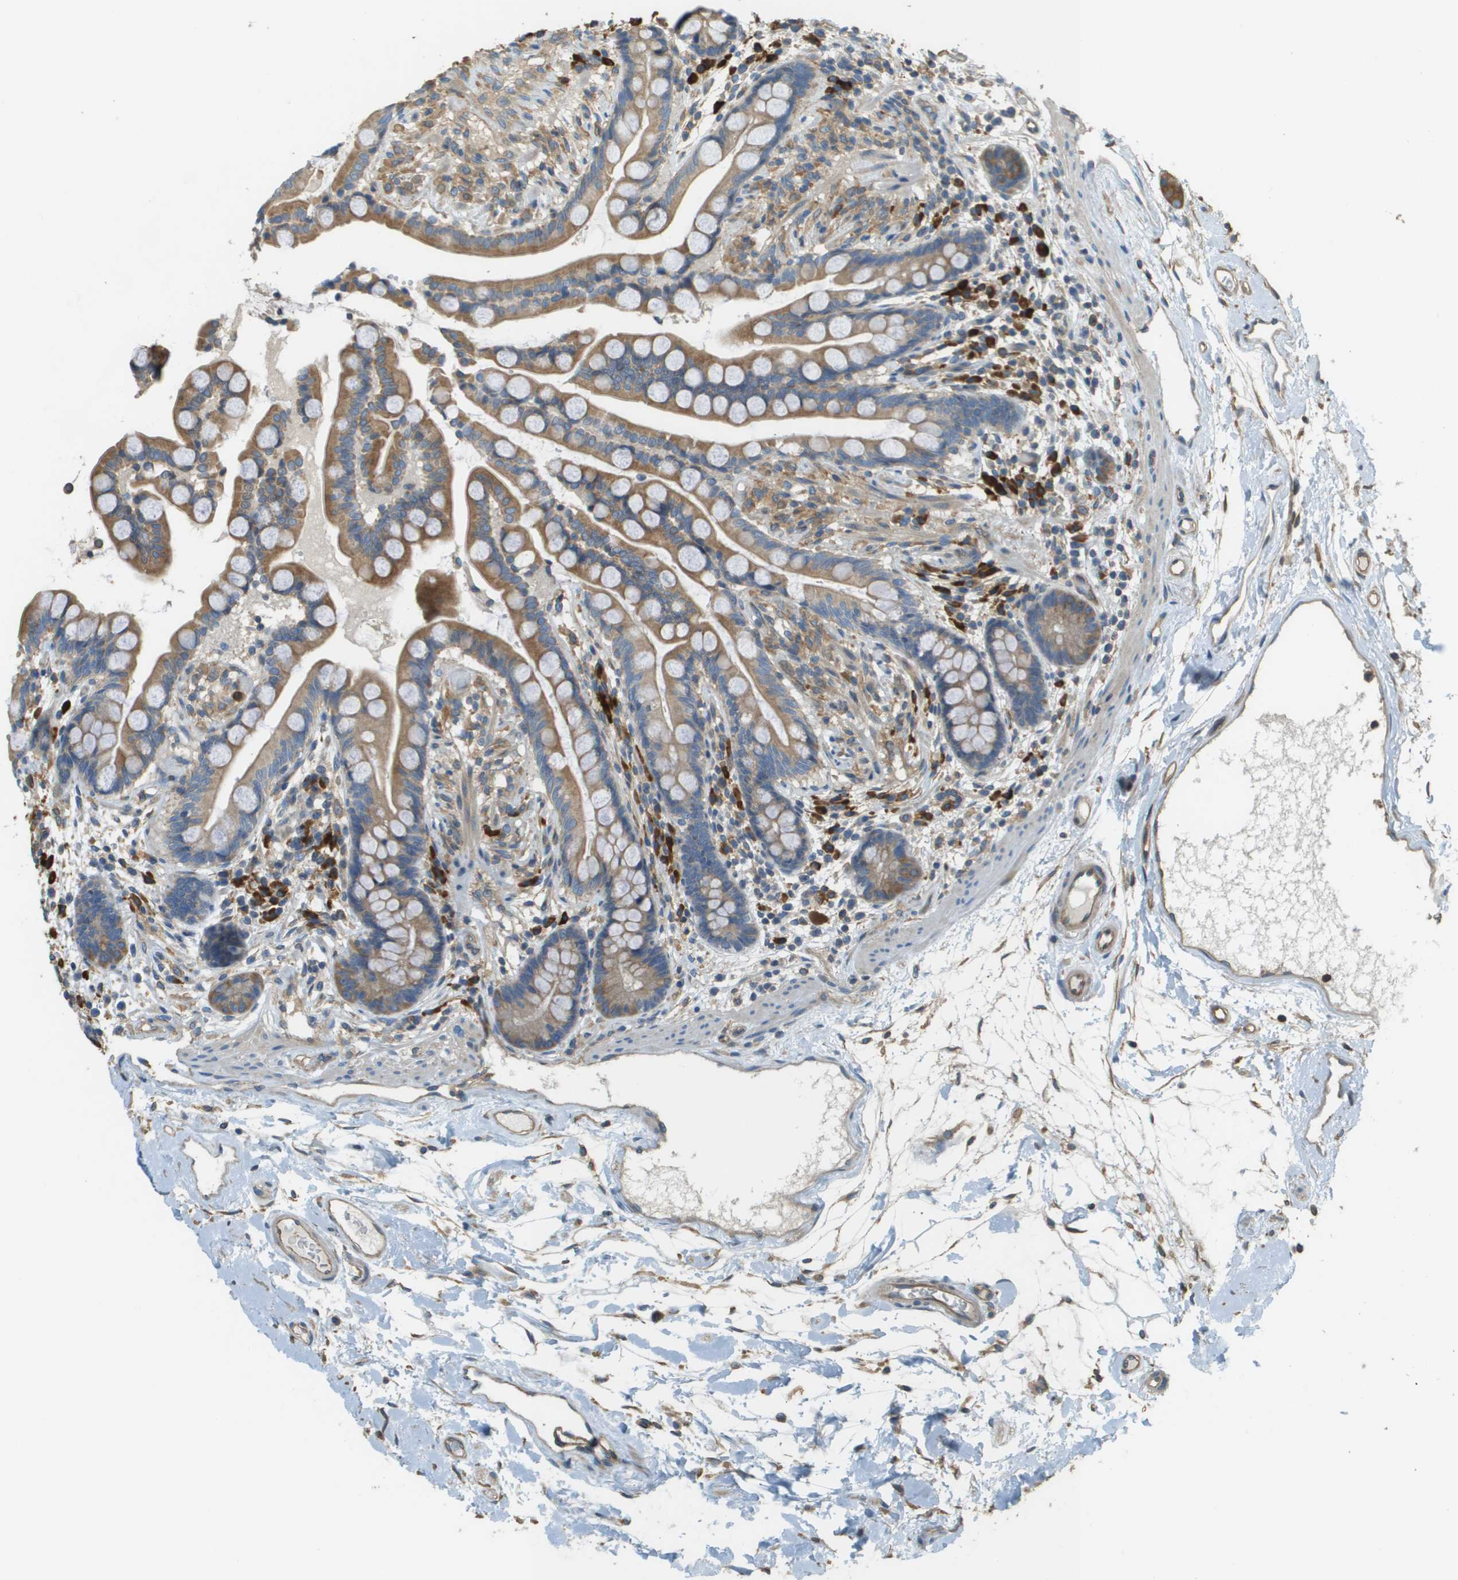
{"staining": {"intensity": "moderate", "quantity": ">75%", "location": "cytoplasmic/membranous"}, "tissue": "colon", "cell_type": "Endothelial cells", "image_type": "normal", "snomed": [{"axis": "morphology", "description": "Normal tissue, NOS"}, {"axis": "topography", "description": "Colon"}], "caption": "IHC of benign human colon exhibits medium levels of moderate cytoplasmic/membranous positivity in approximately >75% of endothelial cells.", "gene": "DNAJB11", "patient": {"sex": "male", "age": 73}}